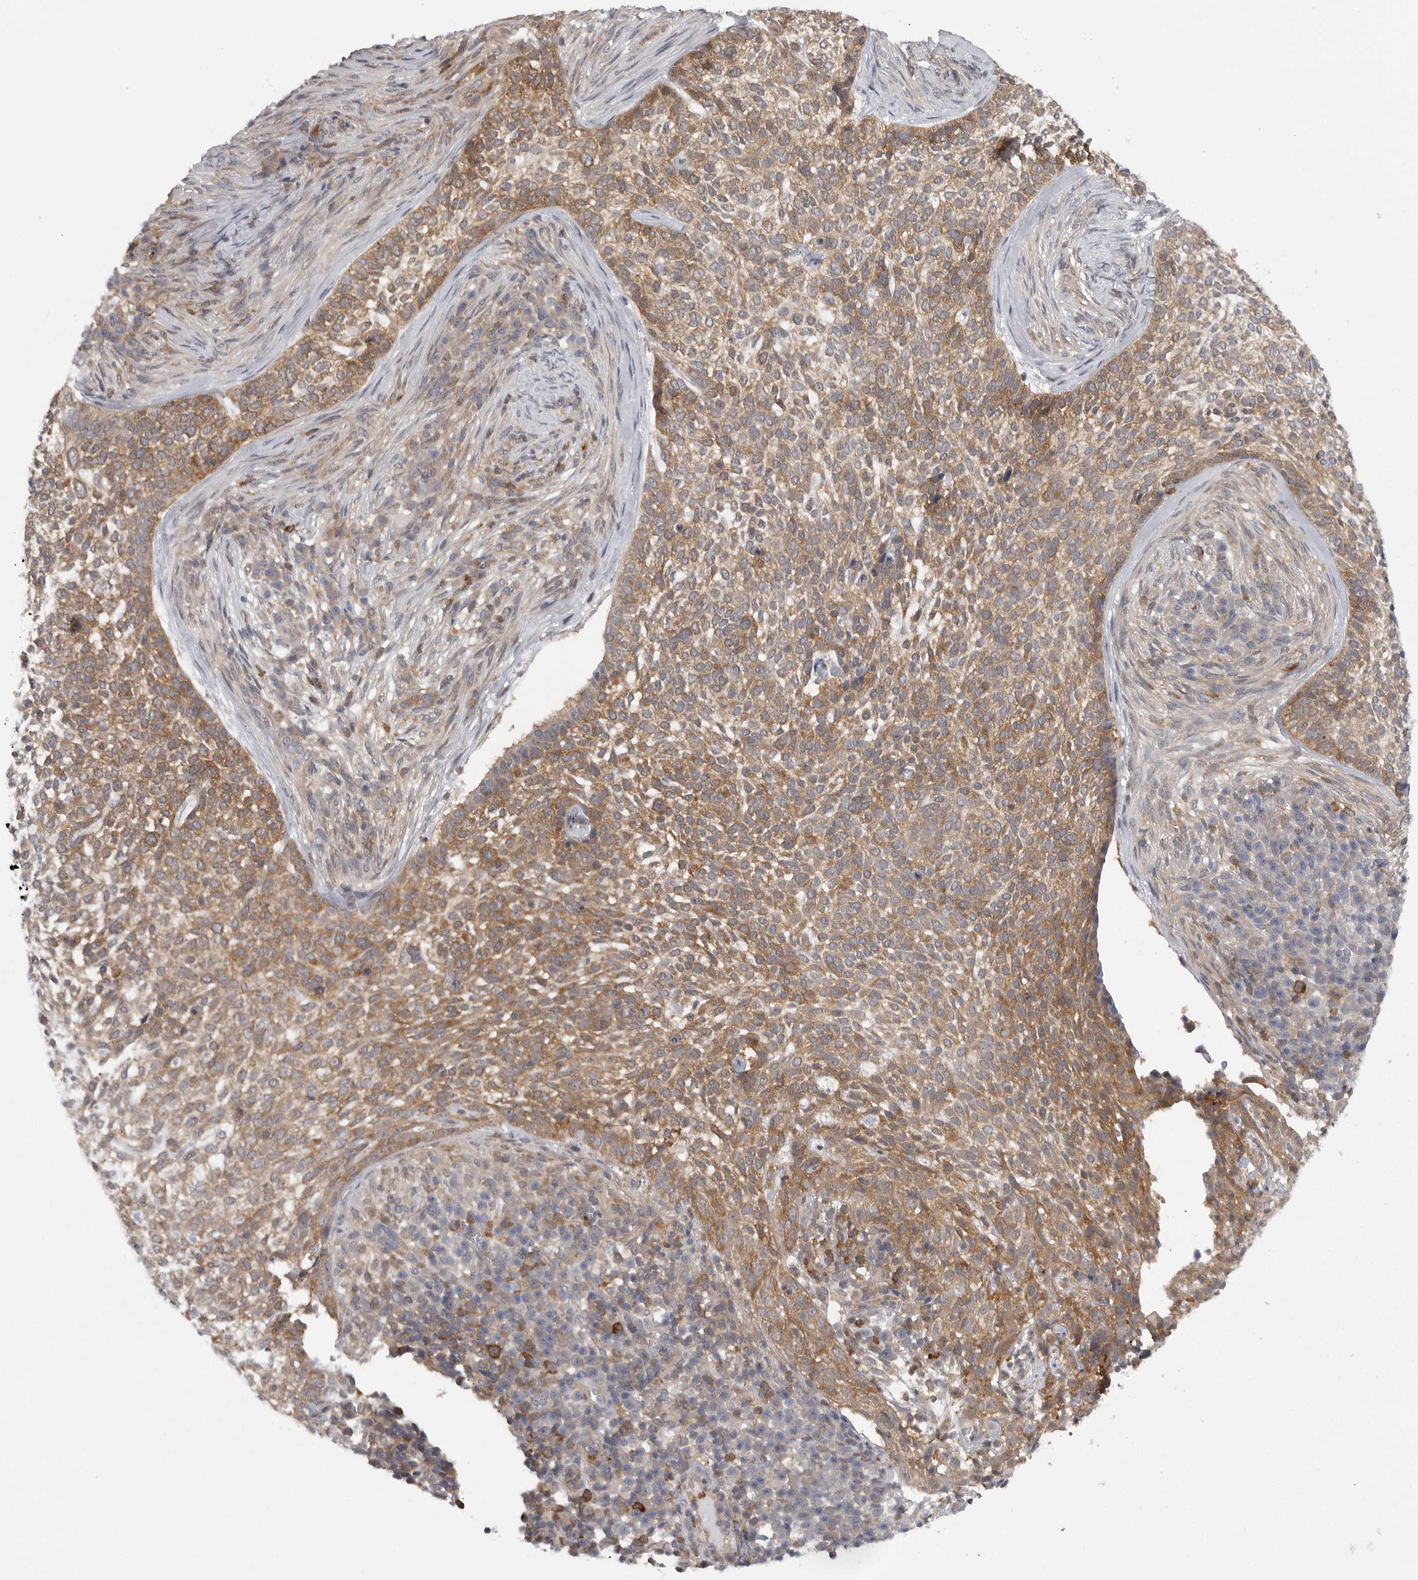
{"staining": {"intensity": "moderate", "quantity": ">75%", "location": "cytoplasmic/membranous"}, "tissue": "skin cancer", "cell_type": "Tumor cells", "image_type": "cancer", "snomed": [{"axis": "morphology", "description": "Basal cell carcinoma"}, {"axis": "topography", "description": "Skin"}], "caption": "Basal cell carcinoma (skin) stained for a protein reveals moderate cytoplasmic/membranous positivity in tumor cells.", "gene": "CACYBP", "patient": {"sex": "female", "age": 64}}